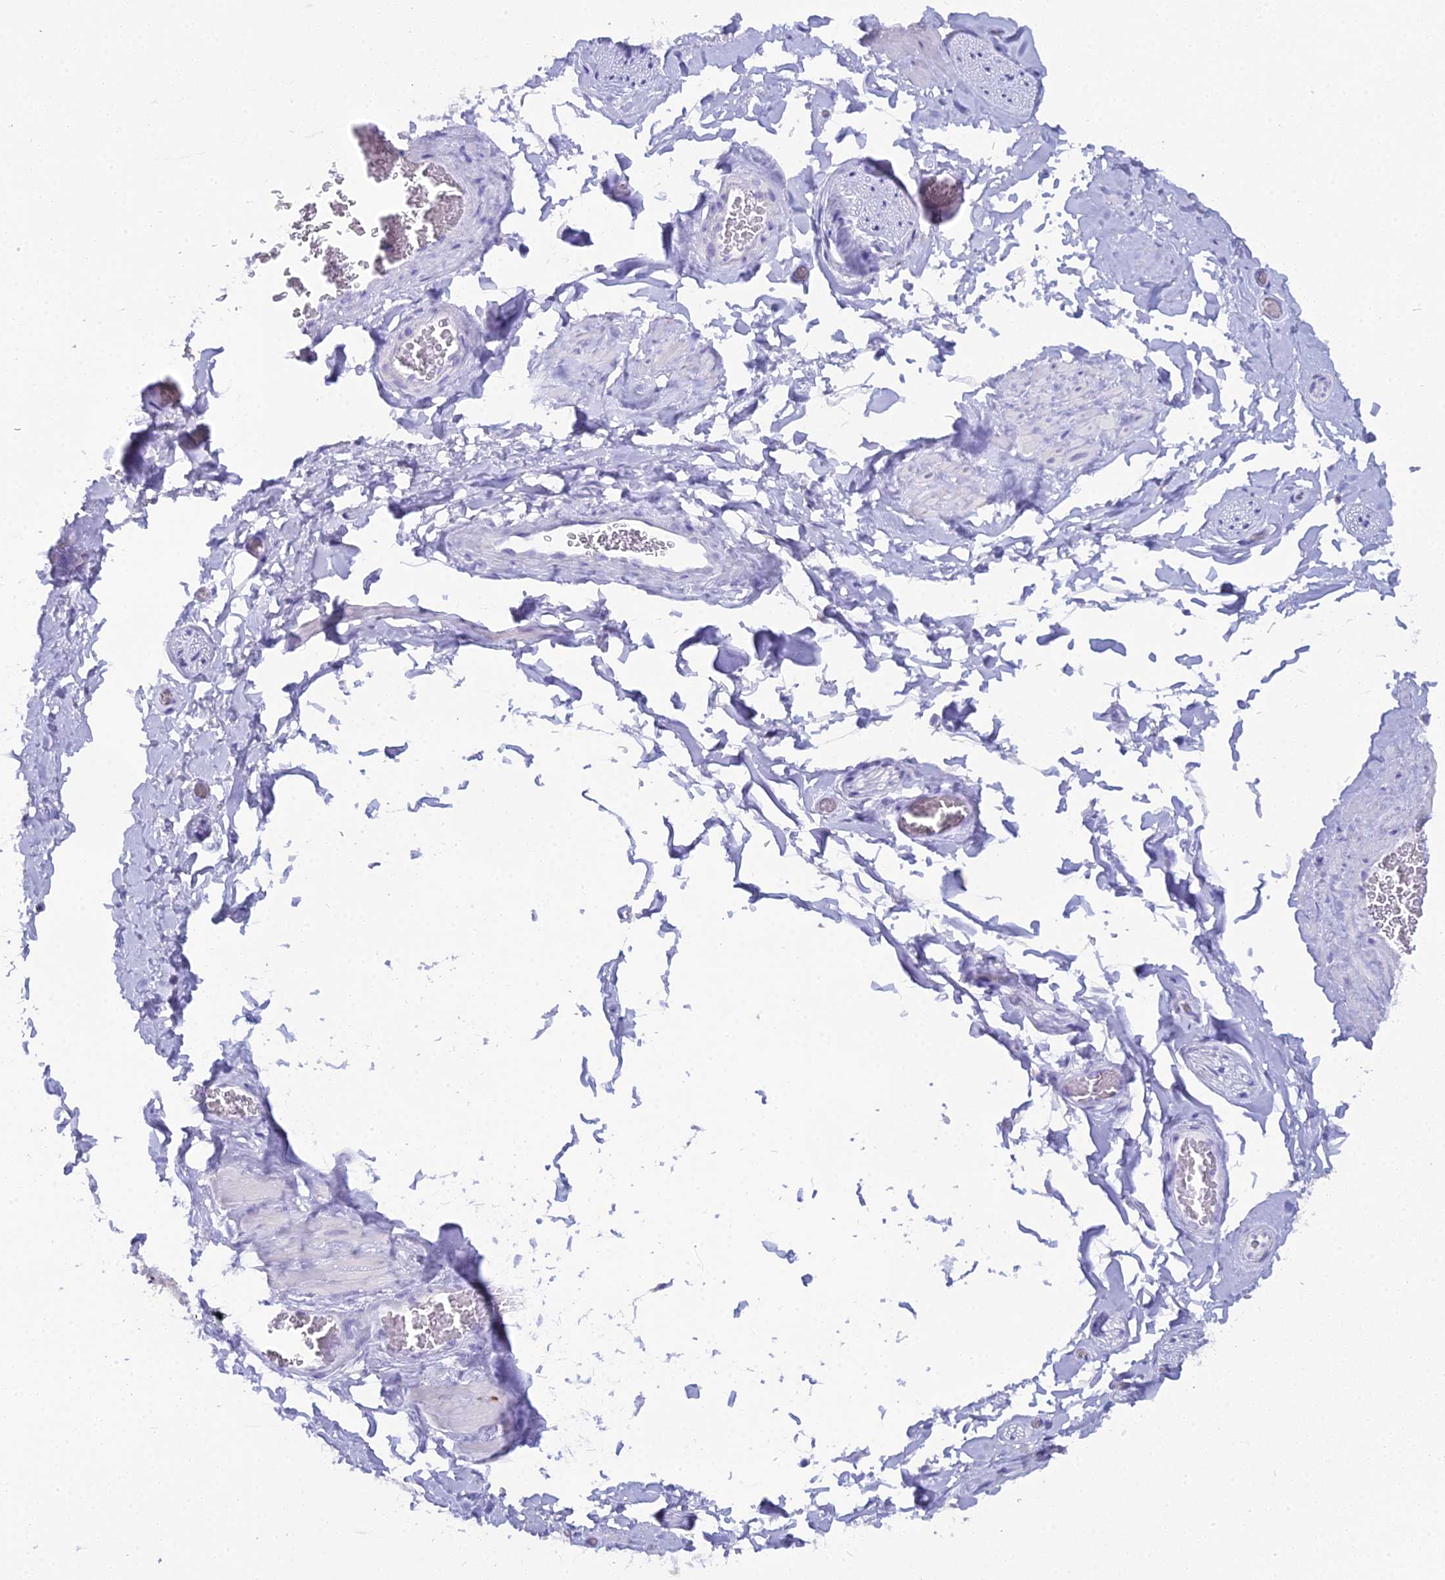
{"staining": {"intensity": "negative", "quantity": "none", "location": "none"}, "tissue": "adipose tissue", "cell_type": "Adipocytes", "image_type": "normal", "snomed": [{"axis": "morphology", "description": "Normal tissue, NOS"}, {"axis": "topography", "description": "Soft tissue"}, {"axis": "topography", "description": "Adipose tissue"}, {"axis": "topography", "description": "Vascular tissue"}, {"axis": "topography", "description": "Peripheral nerve tissue"}], "caption": "Adipose tissue stained for a protein using immunohistochemistry exhibits no positivity adipocytes.", "gene": "CGB1", "patient": {"sex": "male", "age": 46}}